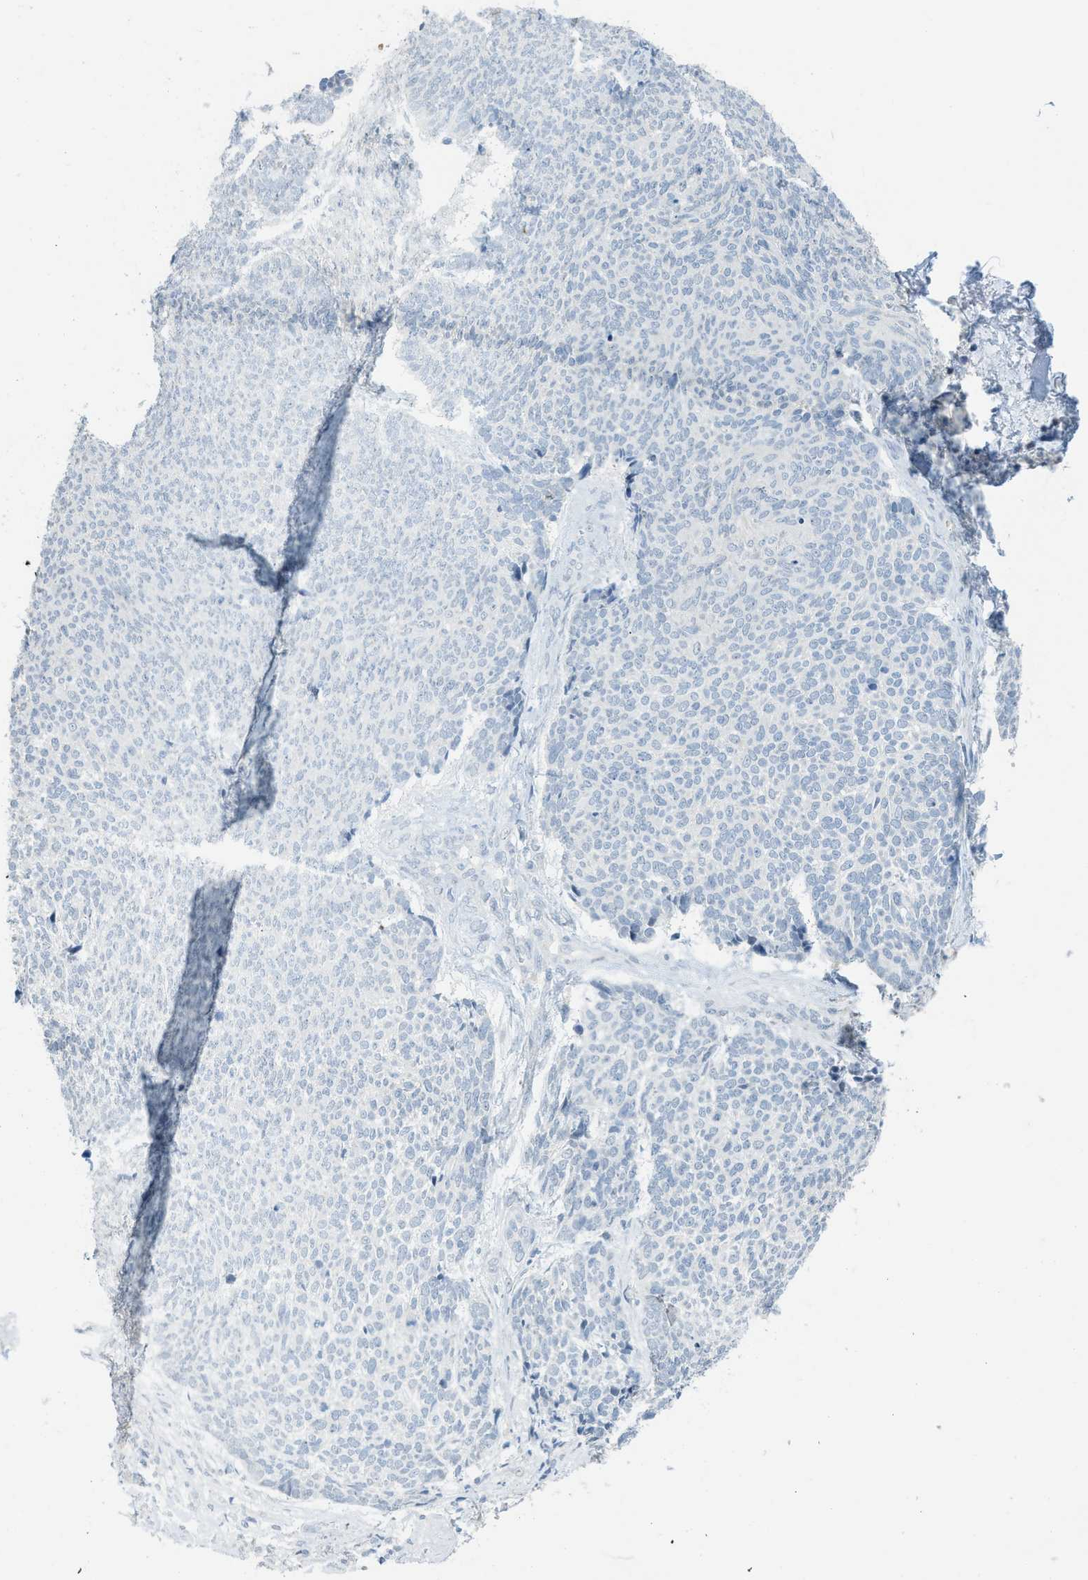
{"staining": {"intensity": "negative", "quantity": "none", "location": "none"}, "tissue": "skin cancer", "cell_type": "Tumor cells", "image_type": "cancer", "snomed": [{"axis": "morphology", "description": "Basal cell carcinoma"}, {"axis": "topography", "description": "Skin"}], "caption": "The photomicrograph demonstrates no staining of tumor cells in skin basal cell carcinoma.", "gene": "TXNDC2", "patient": {"sex": "male", "age": 84}}